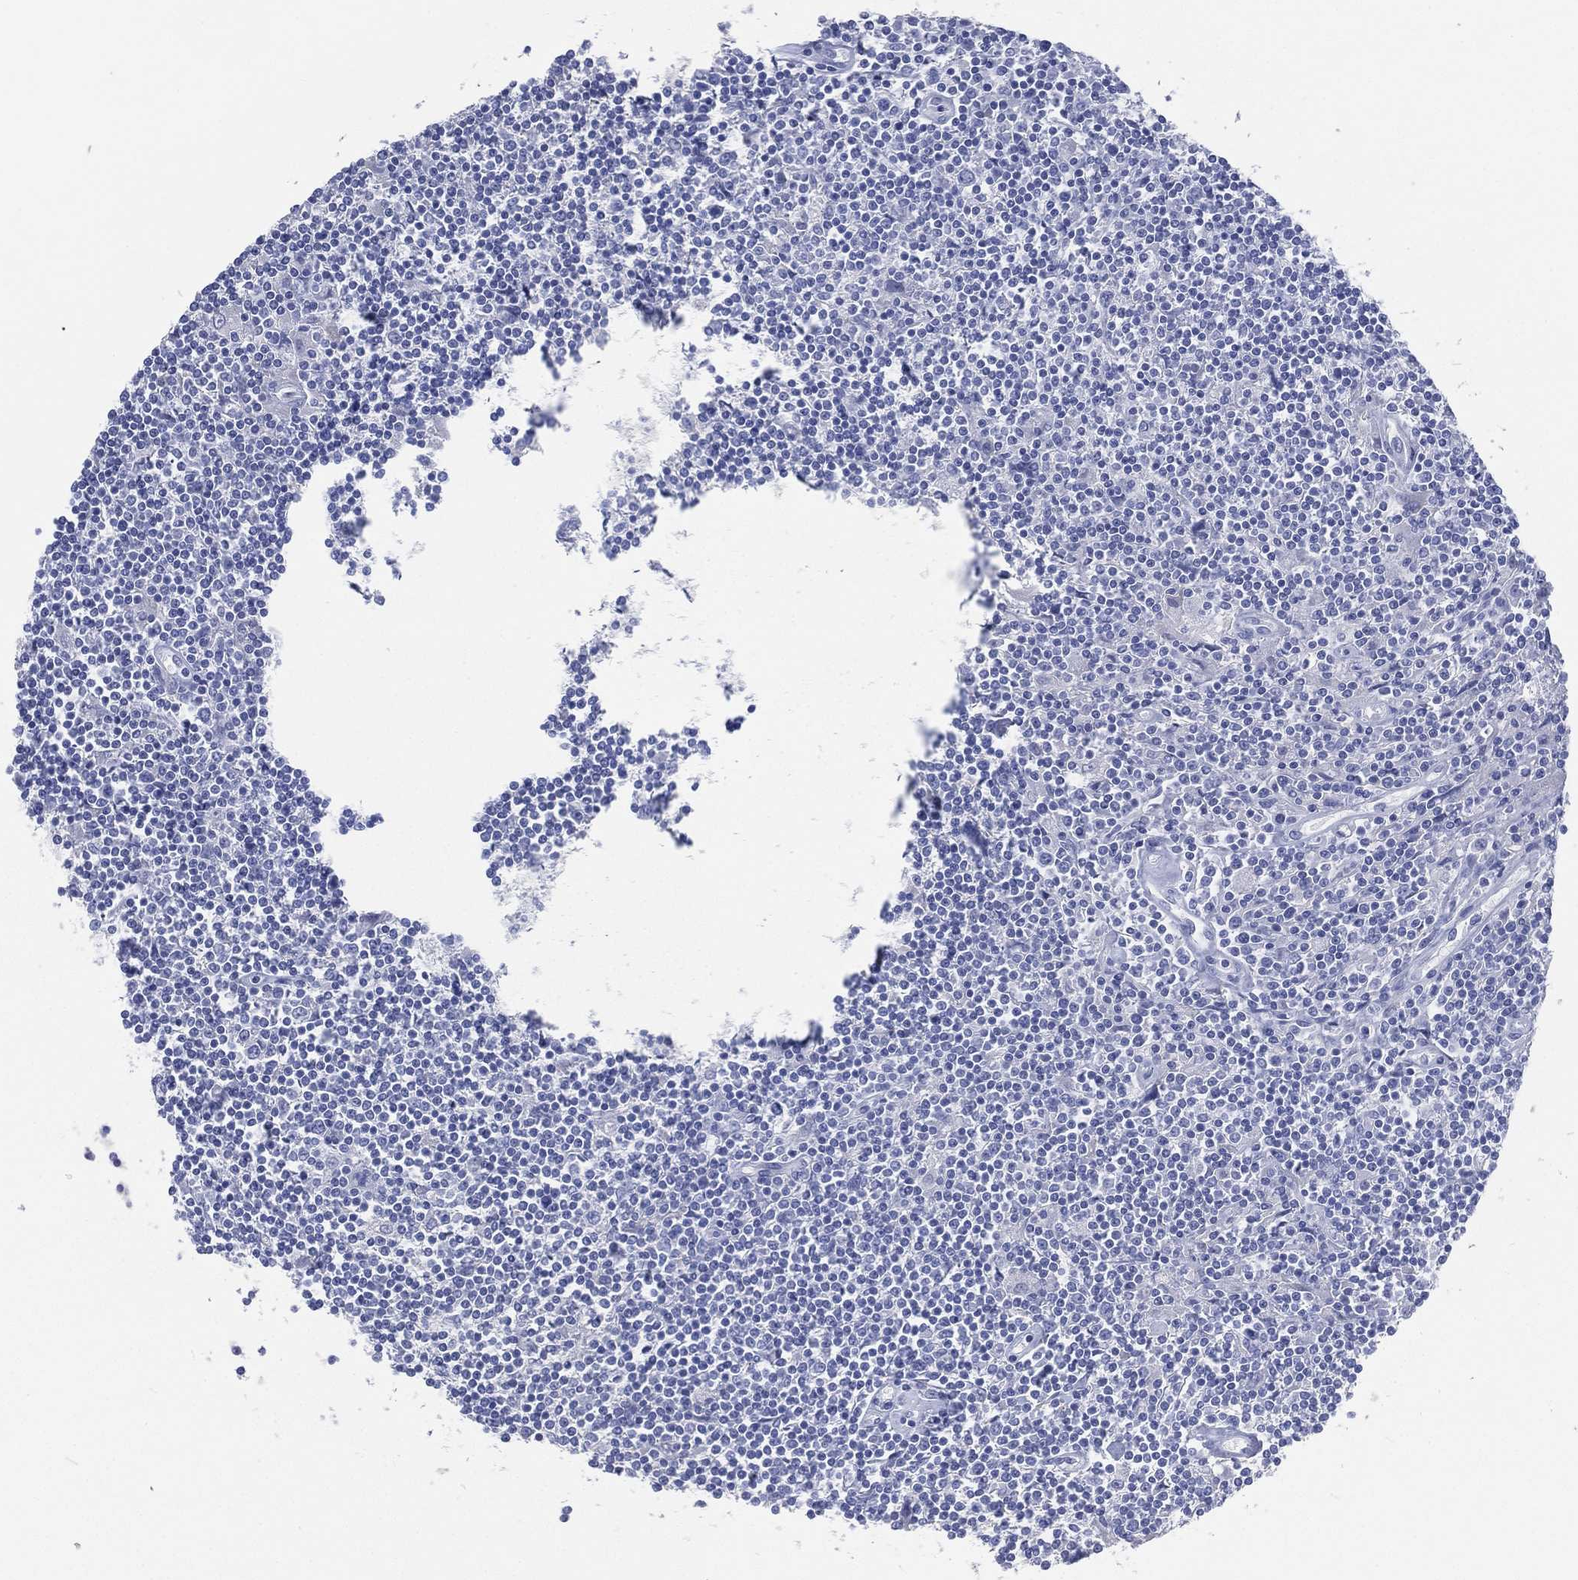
{"staining": {"intensity": "negative", "quantity": "none", "location": "none"}, "tissue": "lymphoma", "cell_type": "Tumor cells", "image_type": "cancer", "snomed": [{"axis": "morphology", "description": "Hodgkin's disease, NOS"}, {"axis": "topography", "description": "Lymph node"}], "caption": "Hodgkin's disease was stained to show a protein in brown. There is no significant expression in tumor cells.", "gene": "FMO1", "patient": {"sex": "male", "age": 40}}